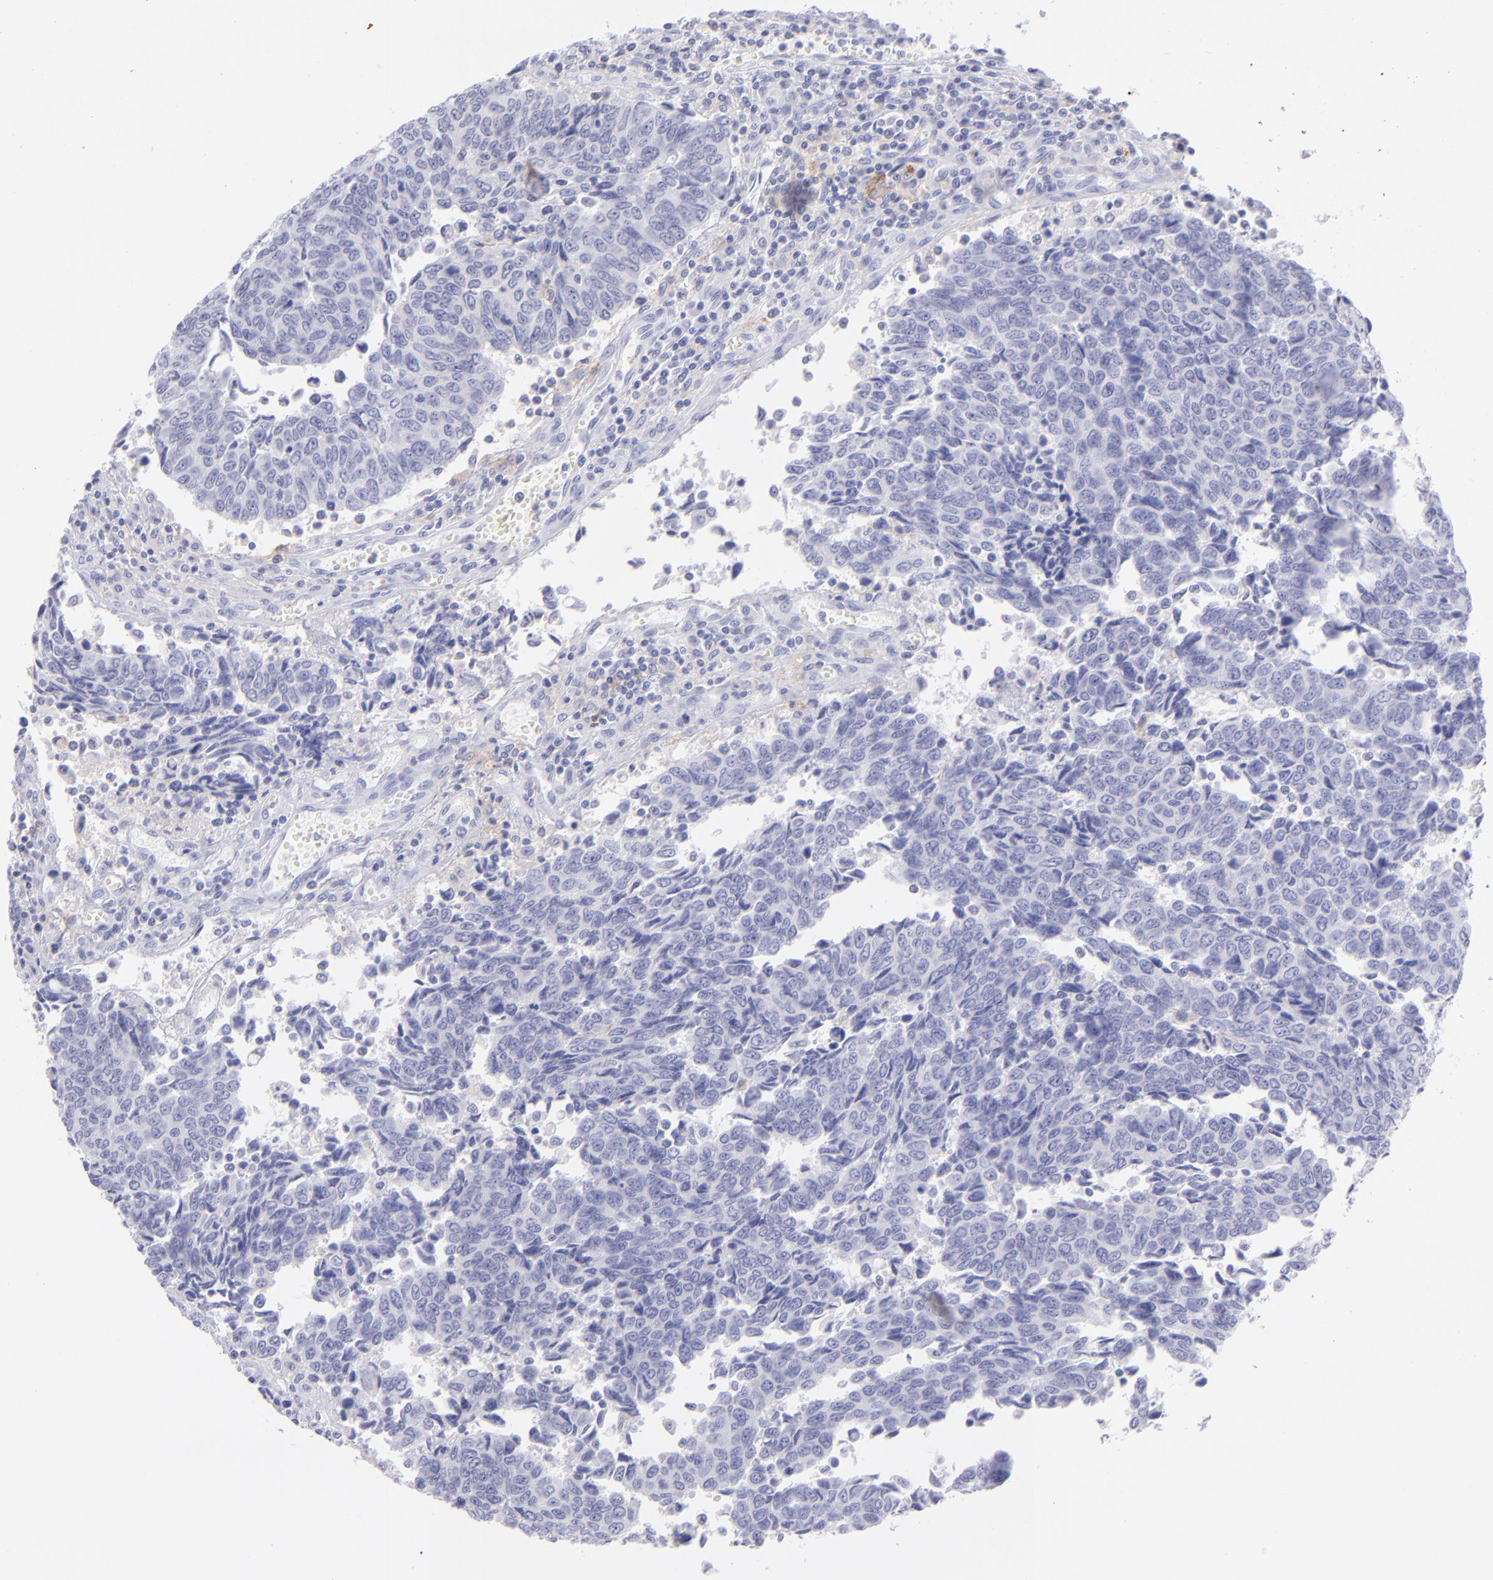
{"staining": {"intensity": "negative", "quantity": "none", "location": "none"}, "tissue": "urothelial cancer", "cell_type": "Tumor cells", "image_type": "cancer", "snomed": [{"axis": "morphology", "description": "Urothelial carcinoma, High grade"}, {"axis": "topography", "description": "Urinary bladder"}], "caption": "This photomicrograph is of urothelial carcinoma (high-grade) stained with immunohistochemistry (IHC) to label a protein in brown with the nuclei are counter-stained blue. There is no staining in tumor cells.", "gene": "CD72", "patient": {"sex": "male", "age": 86}}